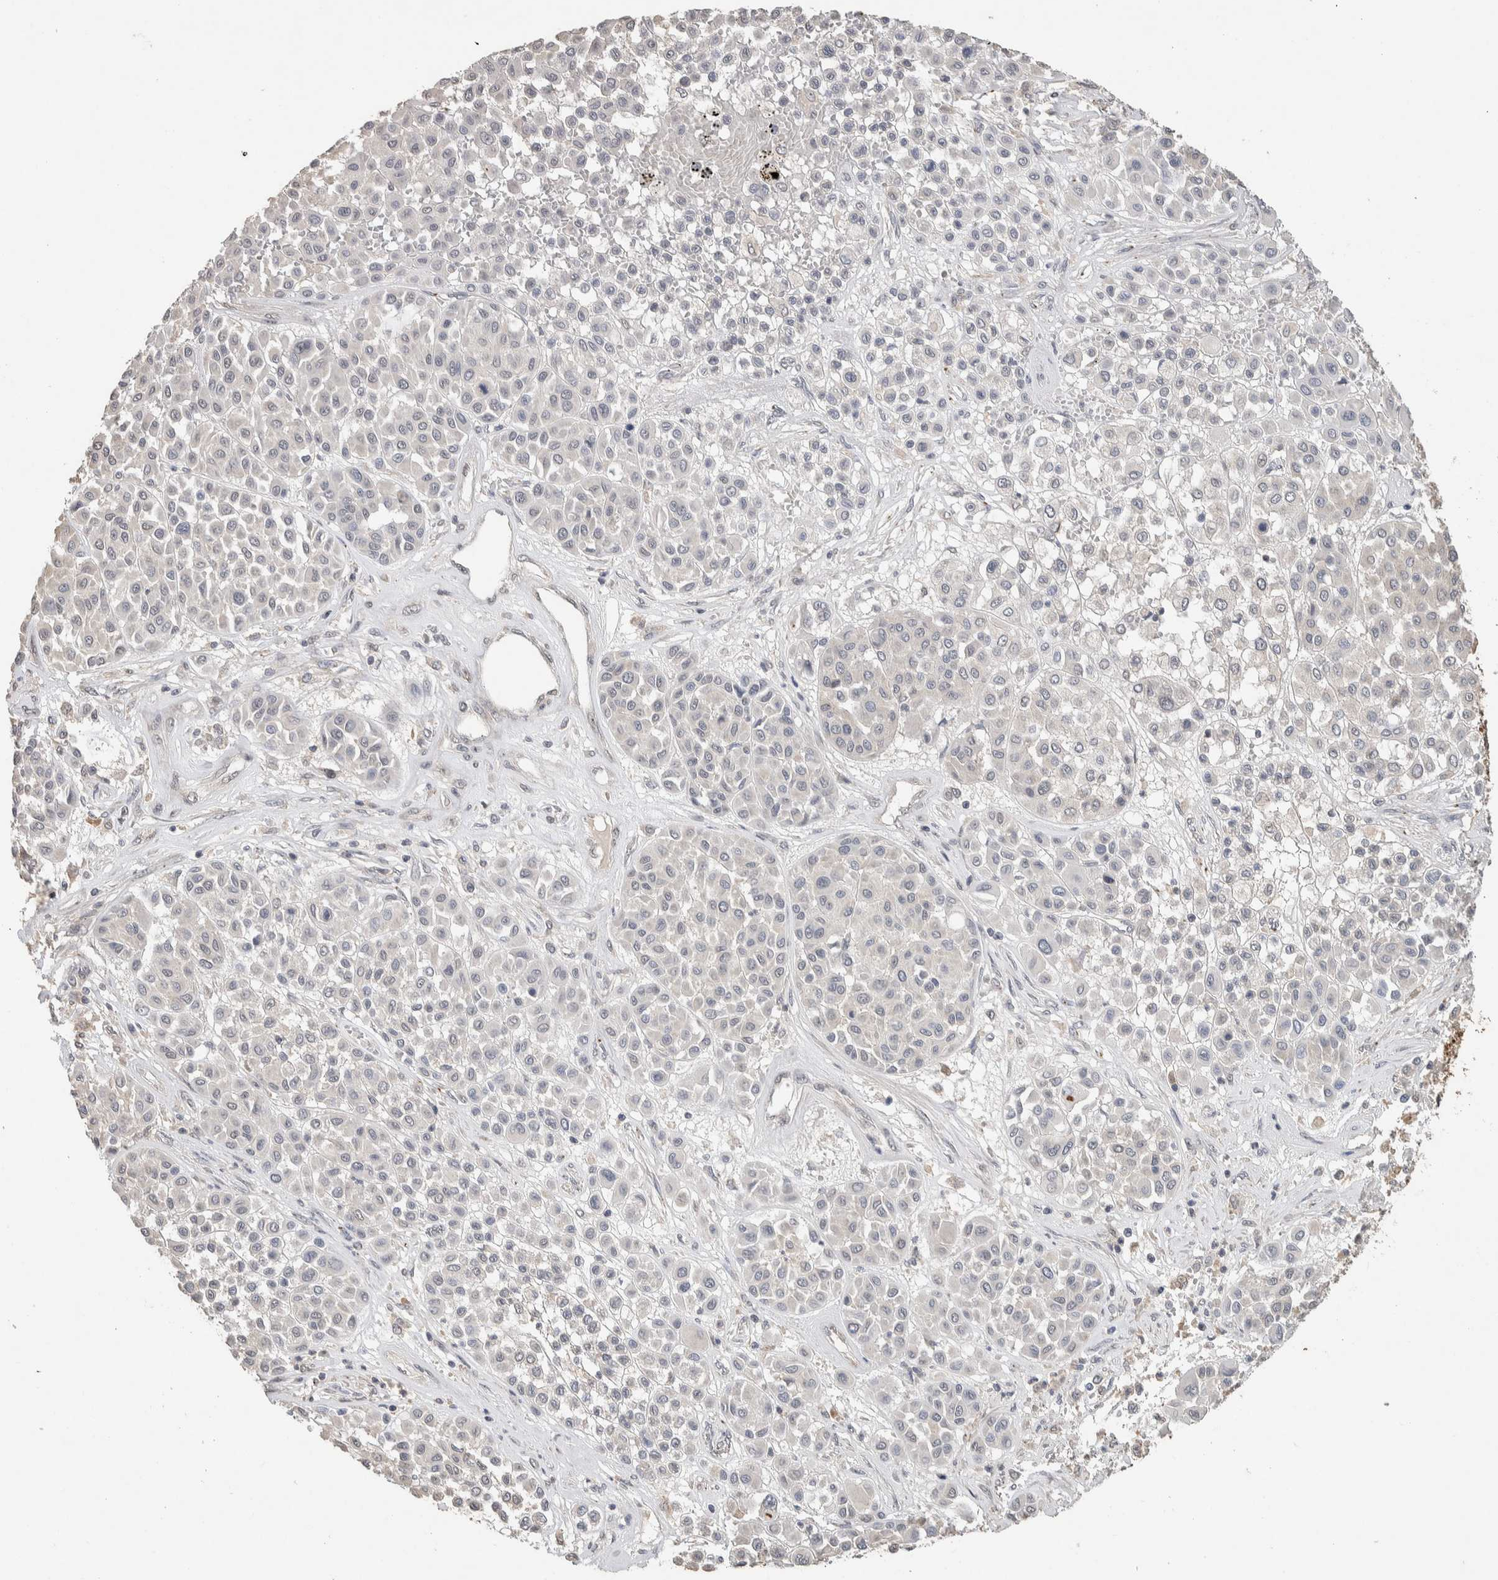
{"staining": {"intensity": "negative", "quantity": "none", "location": "none"}, "tissue": "melanoma", "cell_type": "Tumor cells", "image_type": "cancer", "snomed": [{"axis": "morphology", "description": "Malignant melanoma, Metastatic site"}, {"axis": "topography", "description": "Soft tissue"}], "caption": "Melanoma stained for a protein using IHC demonstrates no positivity tumor cells.", "gene": "CYSRT1", "patient": {"sex": "male", "age": 41}}